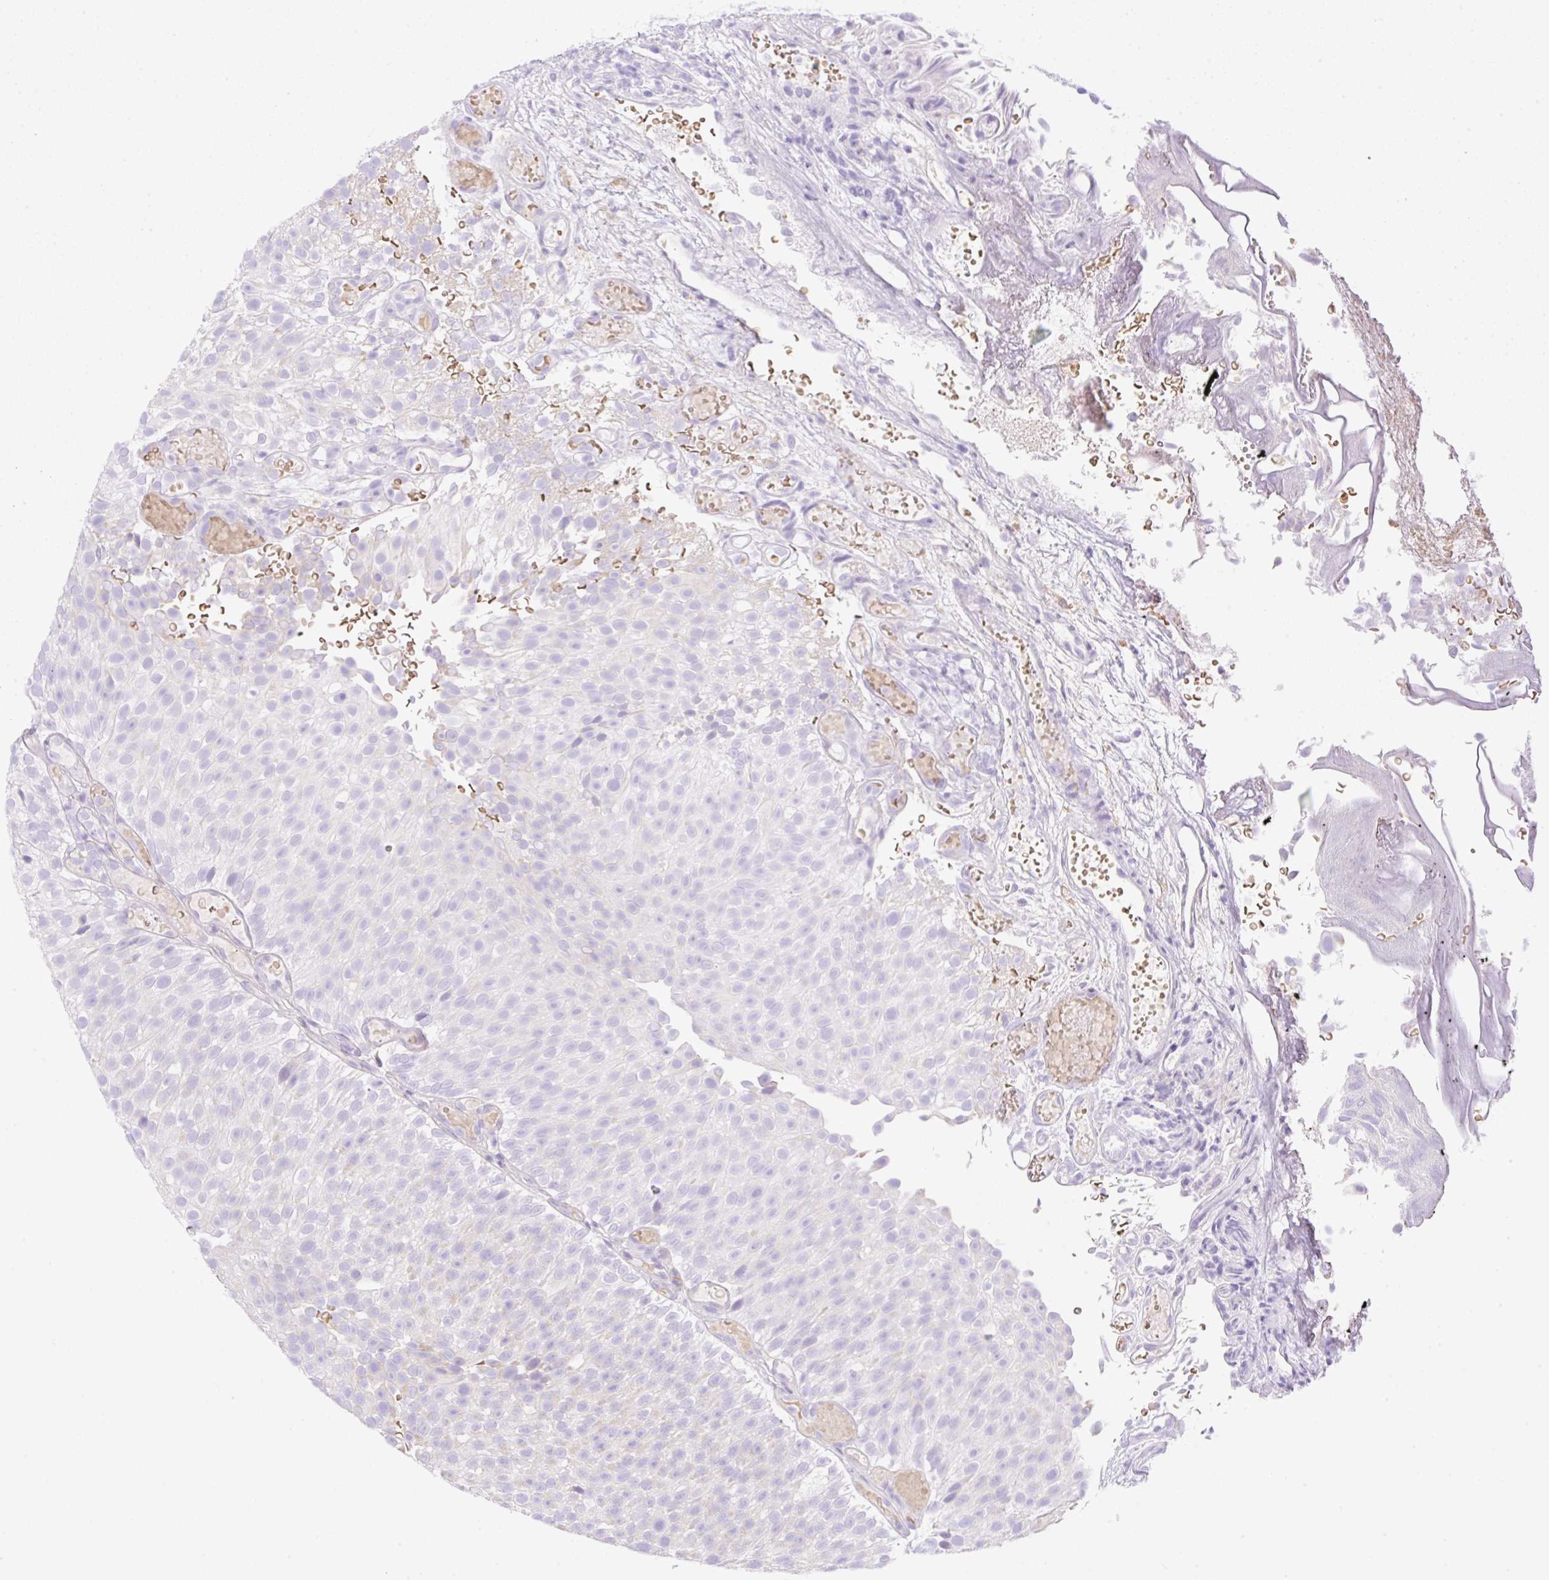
{"staining": {"intensity": "negative", "quantity": "none", "location": "none"}, "tissue": "urothelial cancer", "cell_type": "Tumor cells", "image_type": "cancer", "snomed": [{"axis": "morphology", "description": "Urothelial carcinoma, Low grade"}, {"axis": "topography", "description": "Urinary bladder"}], "caption": "IHC micrograph of neoplastic tissue: human urothelial carcinoma (low-grade) stained with DAB exhibits no significant protein expression in tumor cells.", "gene": "CDX1", "patient": {"sex": "male", "age": 78}}